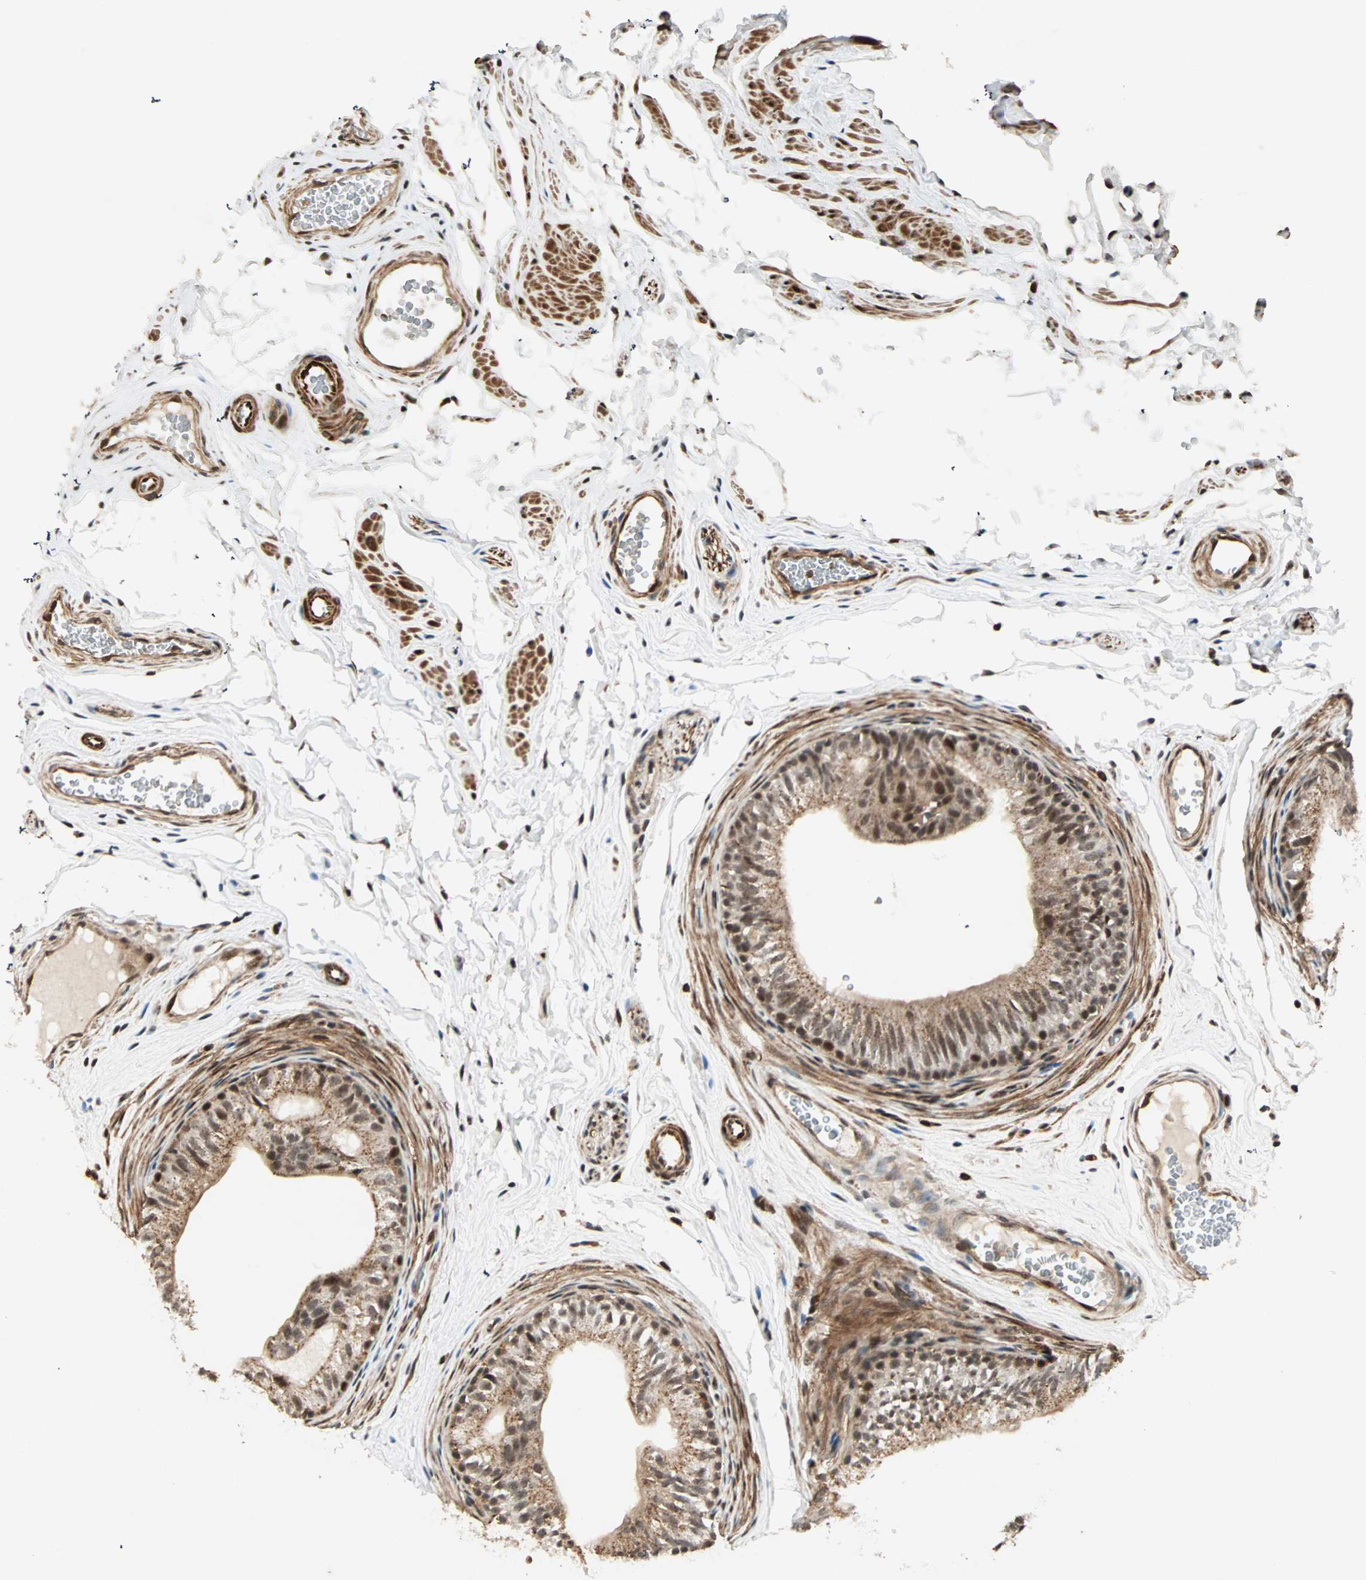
{"staining": {"intensity": "moderate", "quantity": ">75%", "location": "cytoplasmic/membranous,nuclear"}, "tissue": "epididymis", "cell_type": "Glandular cells", "image_type": "normal", "snomed": [{"axis": "morphology", "description": "Normal tissue, NOS"}, {"axis": "topography", "description": "Testis"}, {"axis": "topography", "description": "Epididymis"}], "caption": "Brown immunohistochemical staining in normal human epididymis exhibits moderate cytoplasmic/membranous,nuclear positivity in about >75% of glandular cells.", "gene": "ZBED9", "patient": {"sex": "male", "age": 36}}